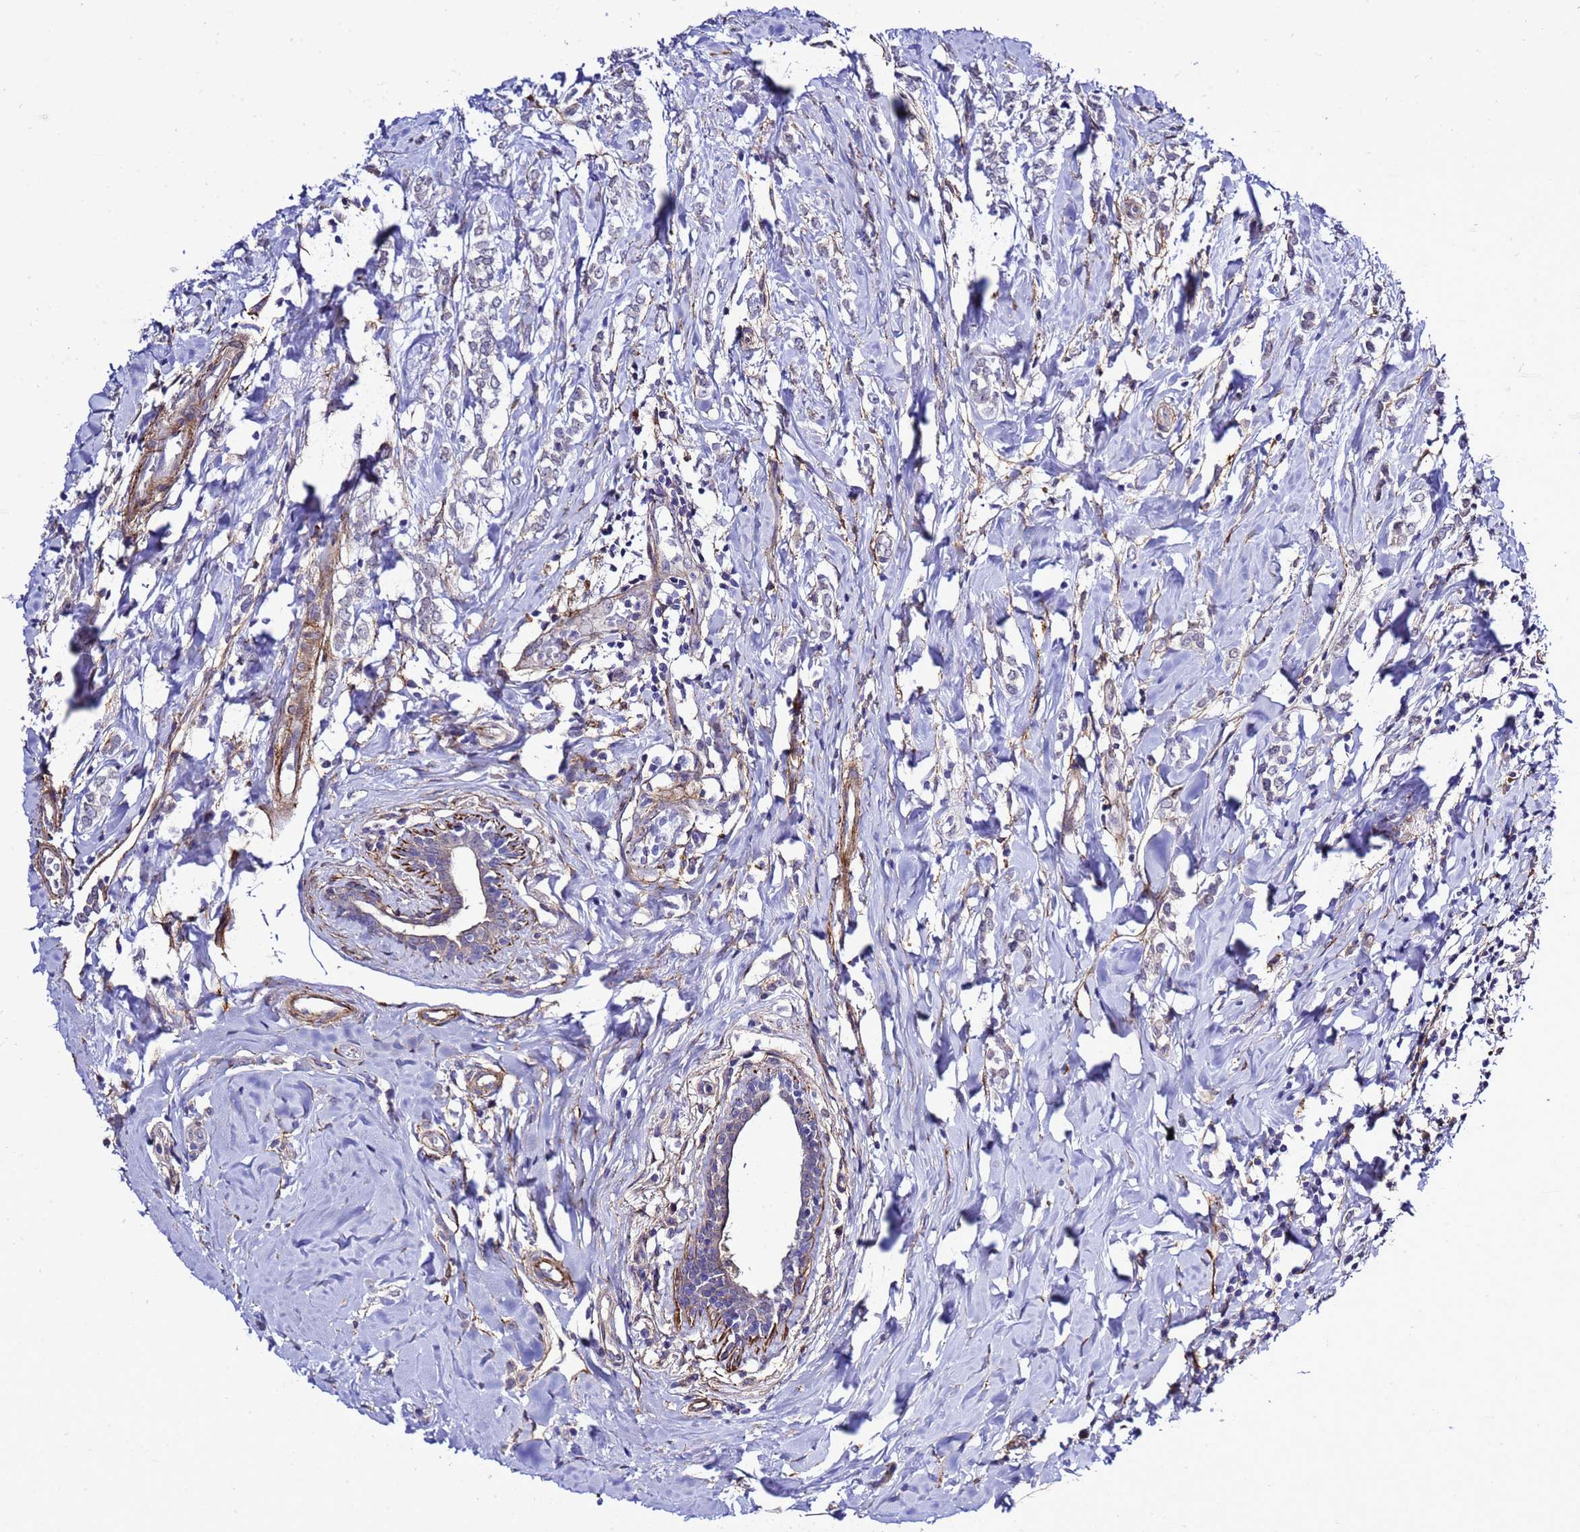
{"staining": {"intensity": "negative", "quantity": "none", "location": "none"}, "tissue": "breast cancer", "cell_type": "Tumor cells", "image_type": "cancer", "snomed": [{"axis": "morphology", "description": "Normal tissue, NOS"}, {"axis": "morphology", "description": "Lobular carcinoma"}, {"axis": "topography", "description": "Breast"}], "caption": "This histopathology image is of lobular carcinoma (breast) stained with immunohistochemistry to label a protein in brown with the nuclei are counter-stained blue. There is no staining in tumor cells.", "gene": "GZF1", "patient": {"sex": "female", "age": 47}}